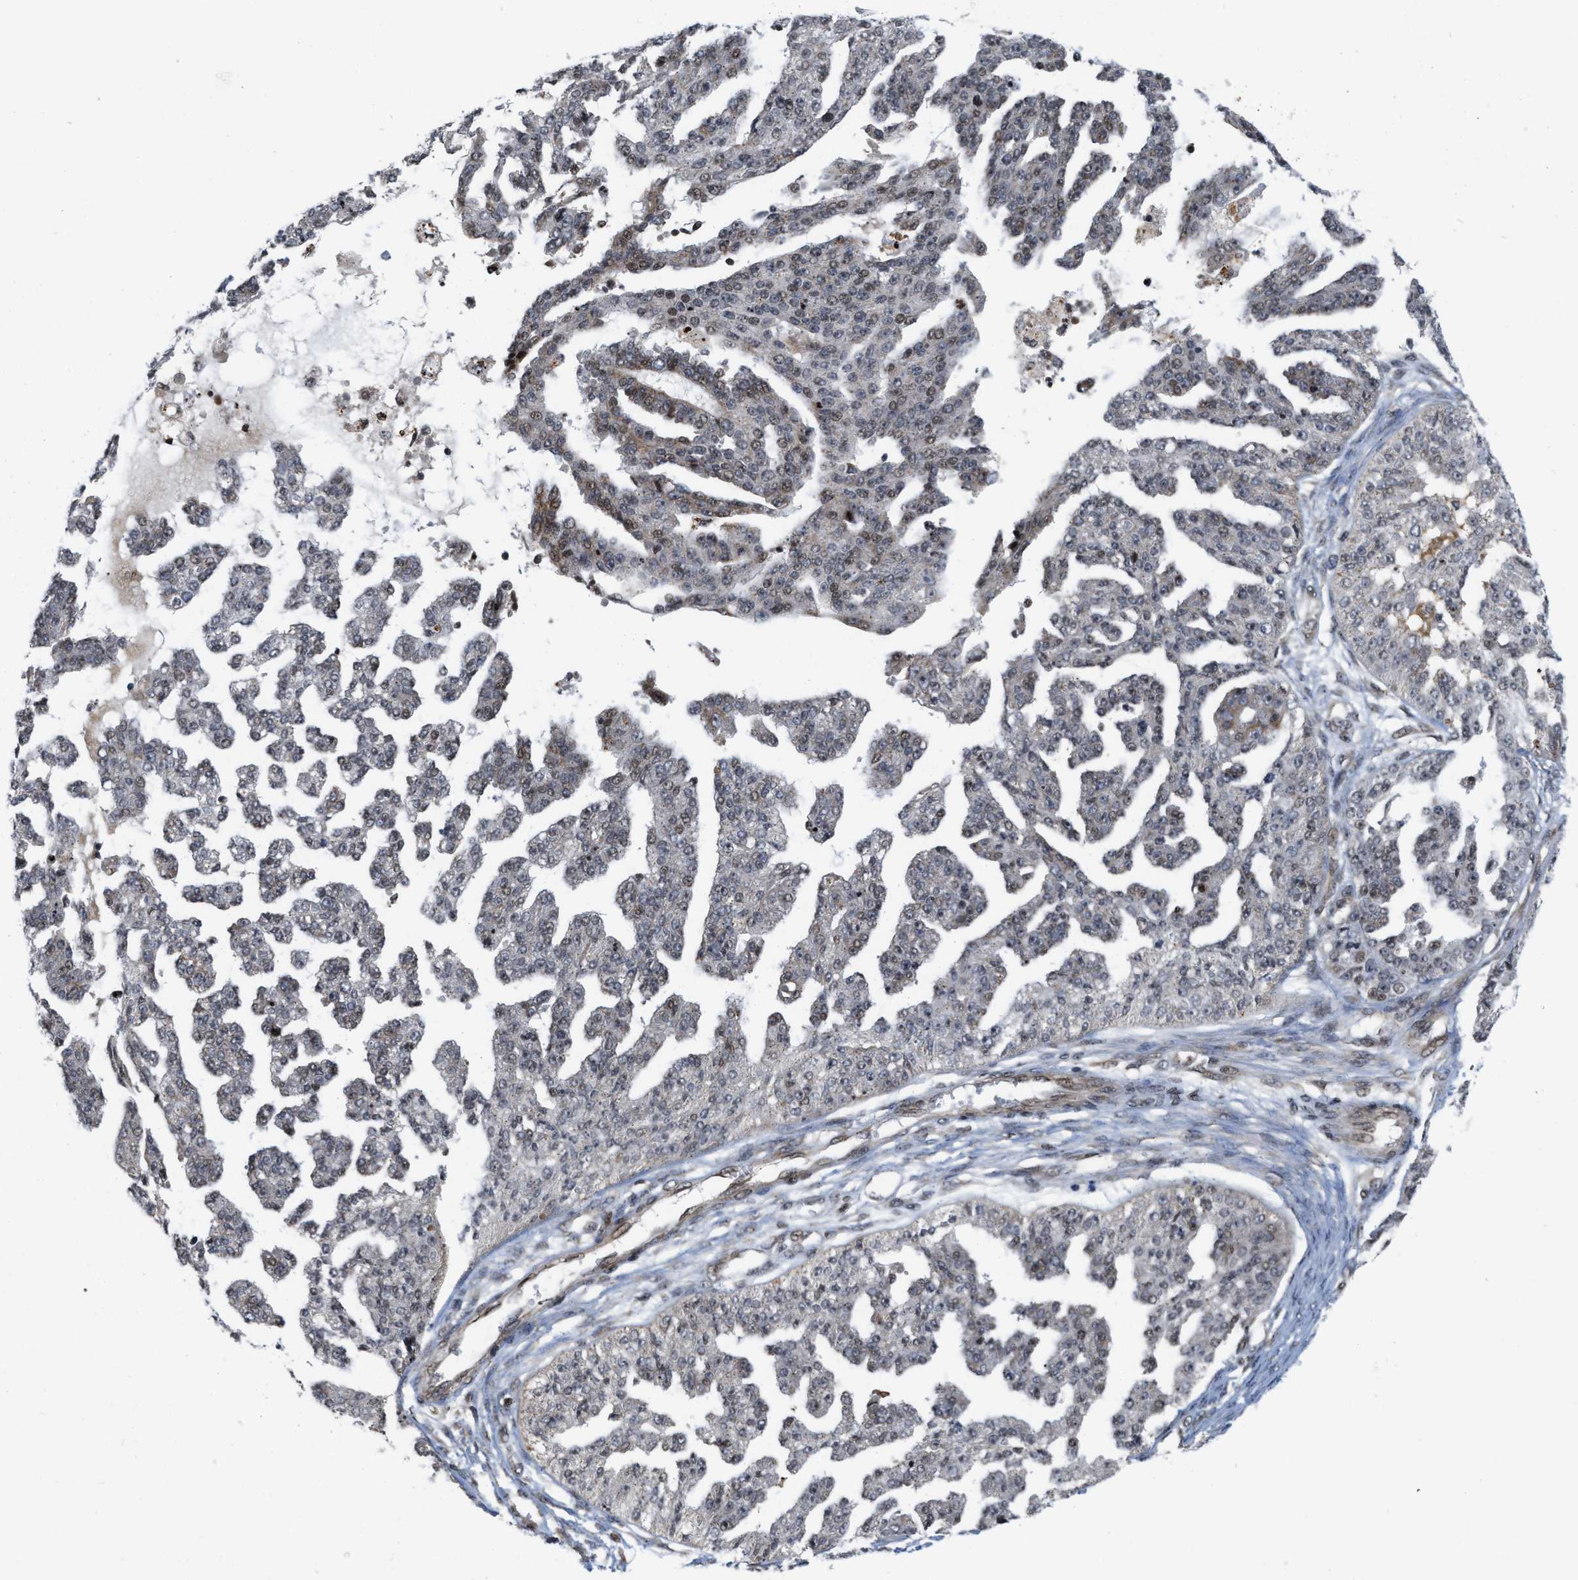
{"staining": {"intensity": "weak", "quantity": "<25%", "location": "cytoplasmic/membranous,nuclear"}, "tissue": "ovarian cancer", "cell_type": "Tumor cells", "image_type": "cancer", "snomed": [{"axis": "morphology", "description": "Cystadenocarcinoma, serous, NOS"}, {"axis": "topography", "description": "Ovary"}], "caption": "Human ovarian cancer (serous cystadenocarcinoma) stained for a protein using immunohistochemistry displays no expression in tumor cells.", "gene": "PDZD2", "patient": {"sex": "female", "age": 58}}